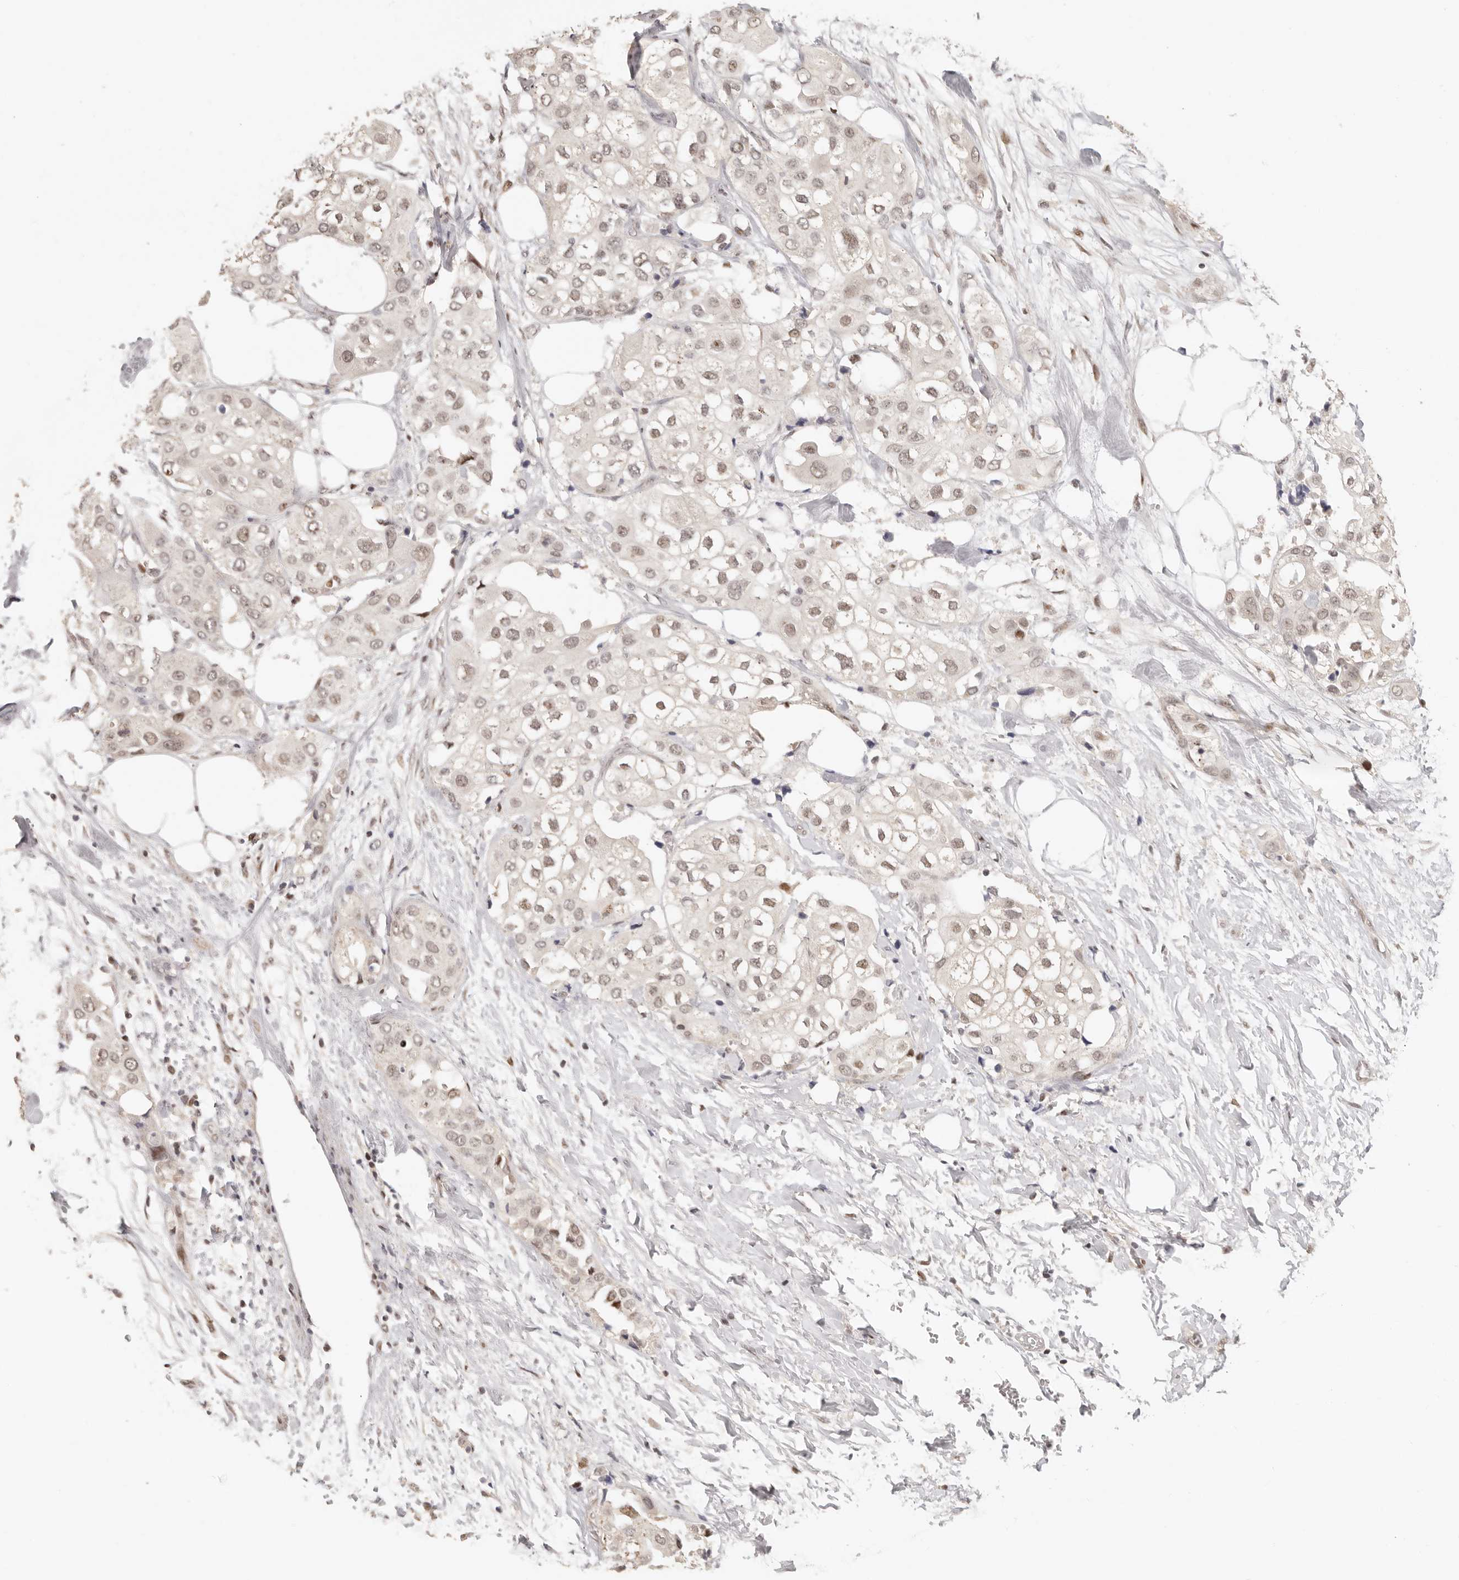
{"staining": {"intensity": "weak", "quantity": ">75%", "location": "nuclear"}, "tissue": "urothelial cancer", "cell_type": "Tumor cells", "image_type": "cancer", "snomed": [{"axis": "morphology", "description": "Urothelial carcinoma, High grade"}, {"axis": "topography", "description": "Urinary bladder"}], "caption": "Tumor cells demonstrate low levels of weak nuclear staining in about >75% of cells in urothelial cancer.", "gene": "GPBP1L1", "patient": {"sex": "male", "age": 64}}